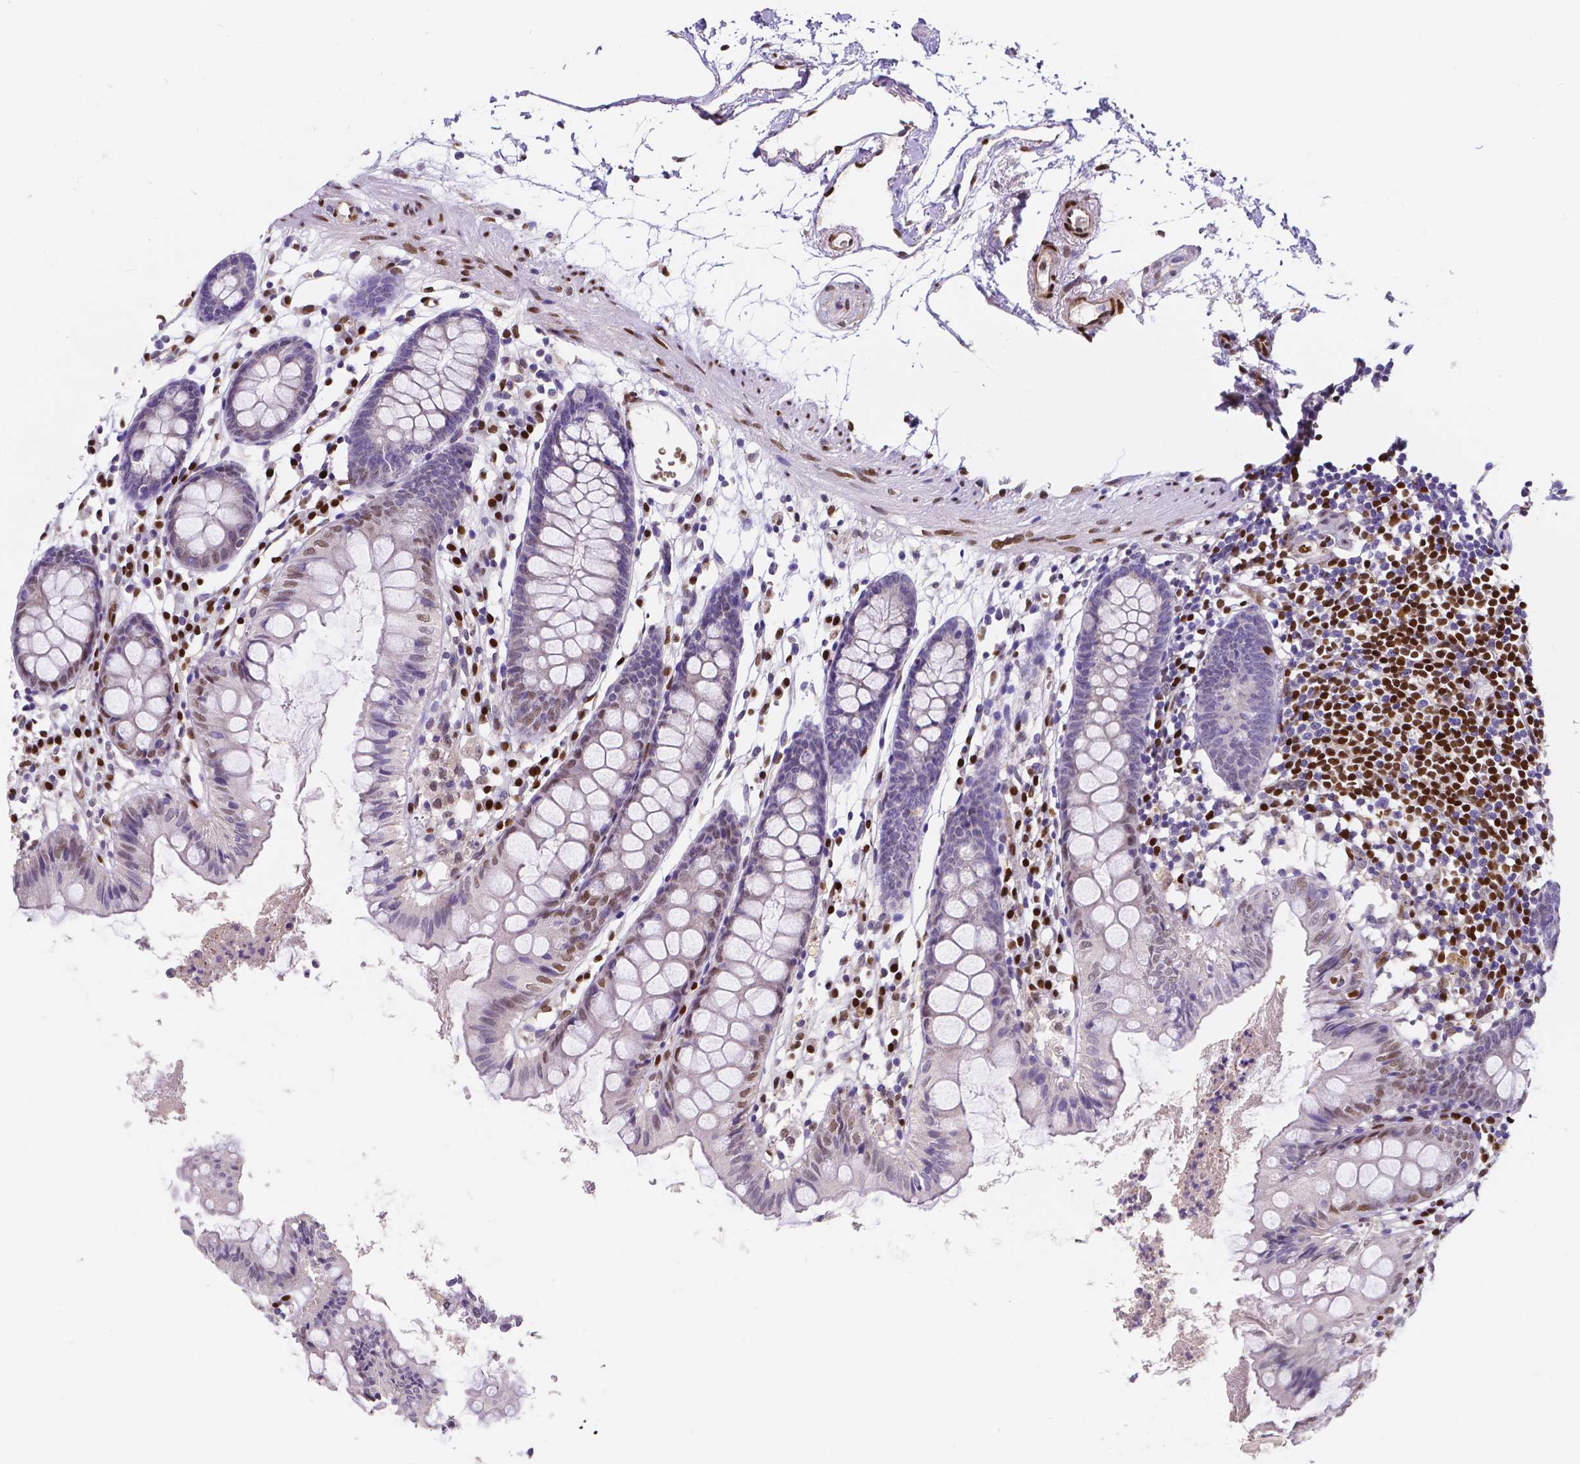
{"staining": {"intensity": "moderate", "quantity": "25%-75%", "location": "nuclear"}, "tissue": "colon", "cell_type": "Endothelial cells", "image_type": "normal", "snomed": [{"axis": "morphology", "description": "Normal tissue, NOS"}, {"axis": "topography", "description": "Colon"}], "caption": "An immunohistochemistry (IHC) photomicrograph of benign tissue is shown. Protein staining in brown highlights moderate nuclear positivity in colon within endothelial cells.", "gene": "MEF2C", "patient": {"sex": "female", "age": 84}}